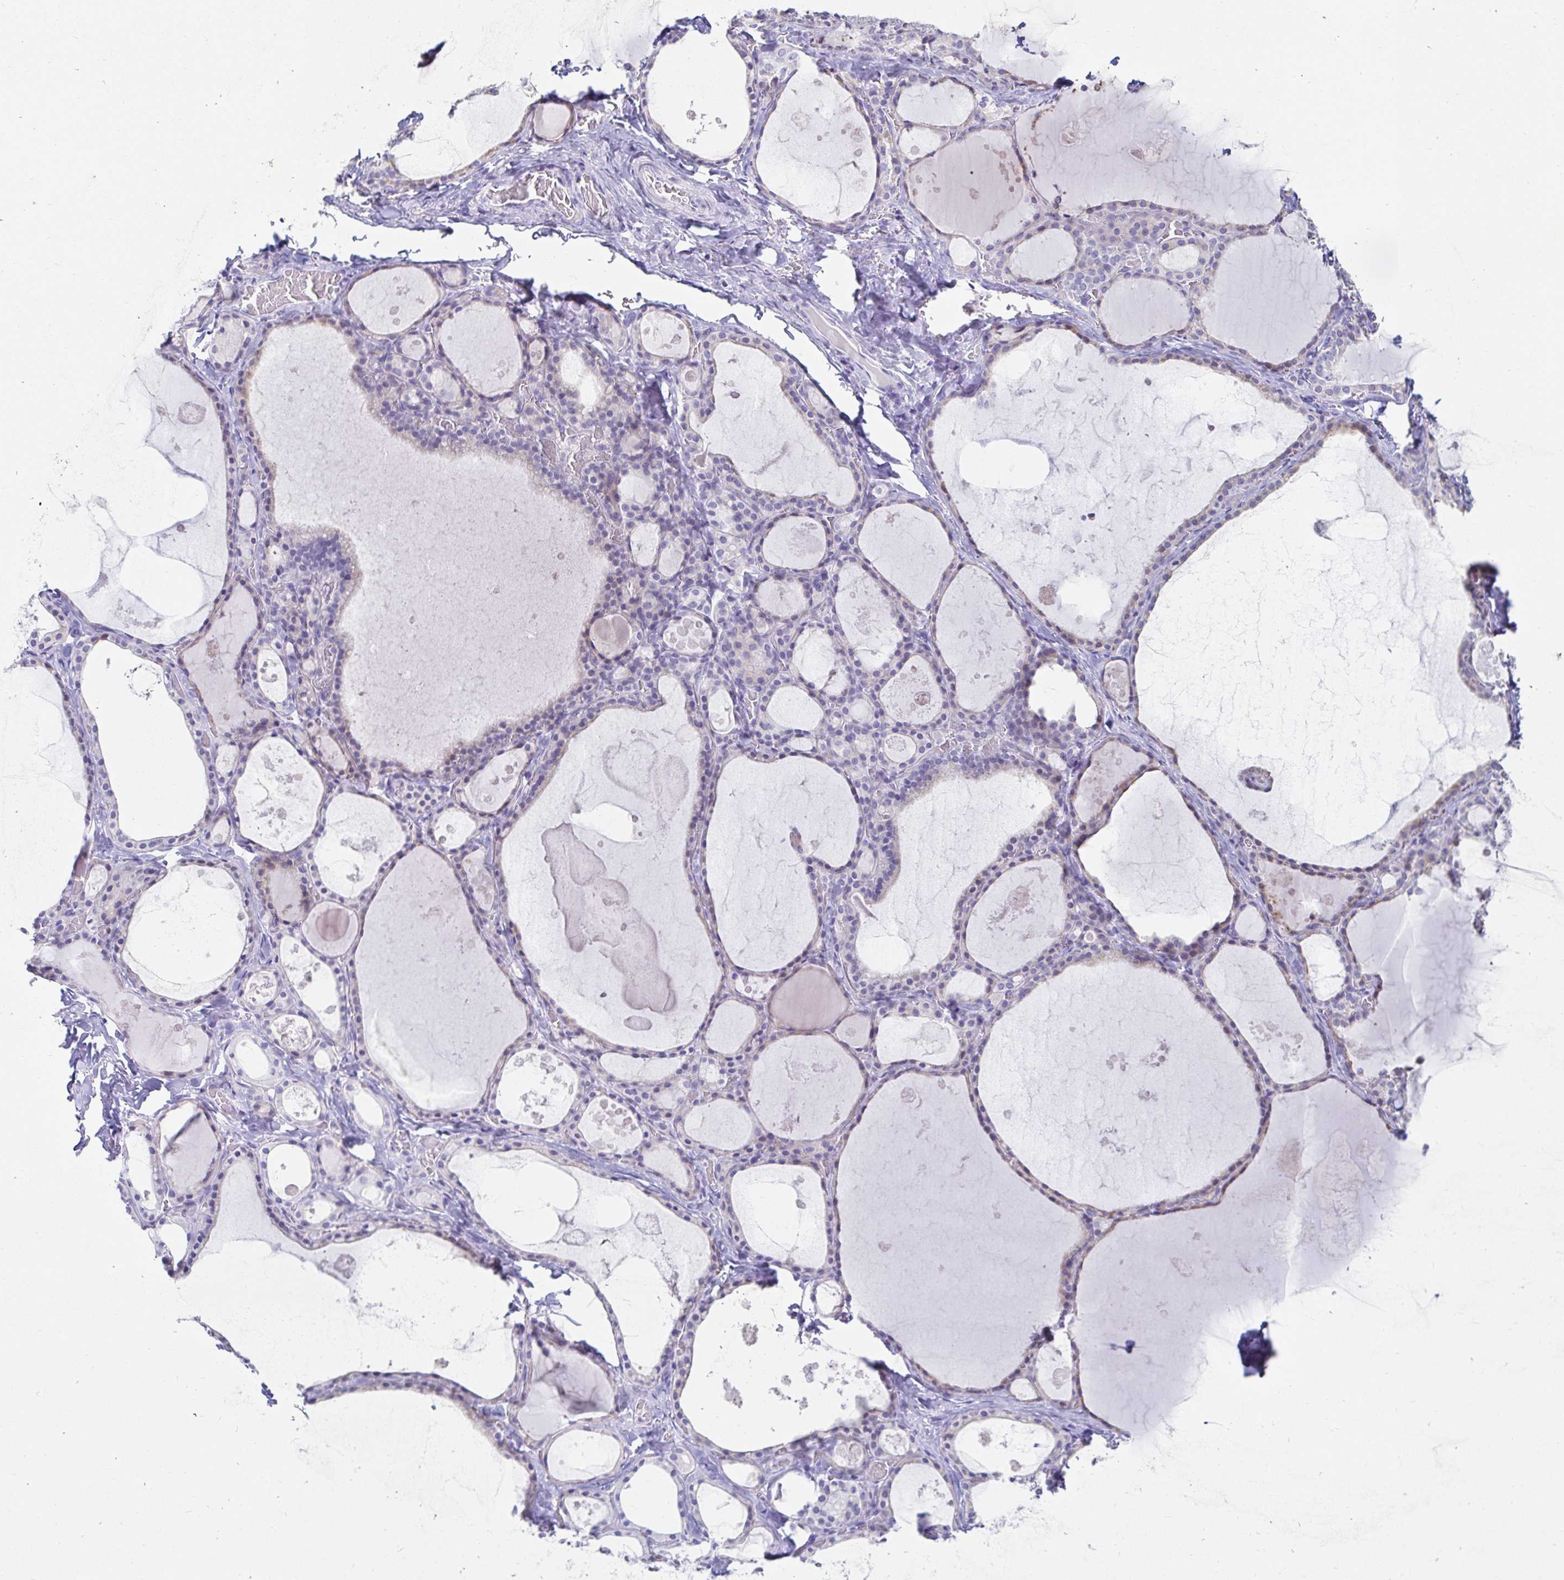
{"staining": {"intensity": "negative", "quantity": "none", "location": "none"}, "tissue": "thyroid gland", "cell_type": "Glandular cells", "image_type": "normal", "snomed": [{"axis": "morphology", "description": "Normal tissue, NOS"}, {"axis": "topography", "description": "Thyroid gland"}], "caption": "High power microscopy histopathology image of an immunohistochemistry (IHC) histopathology image of normal thyroid gland, revealing no significant expression in glandular cells.", "gene": "C4orf17", "patient": {"sex": "male", "age": 56}}